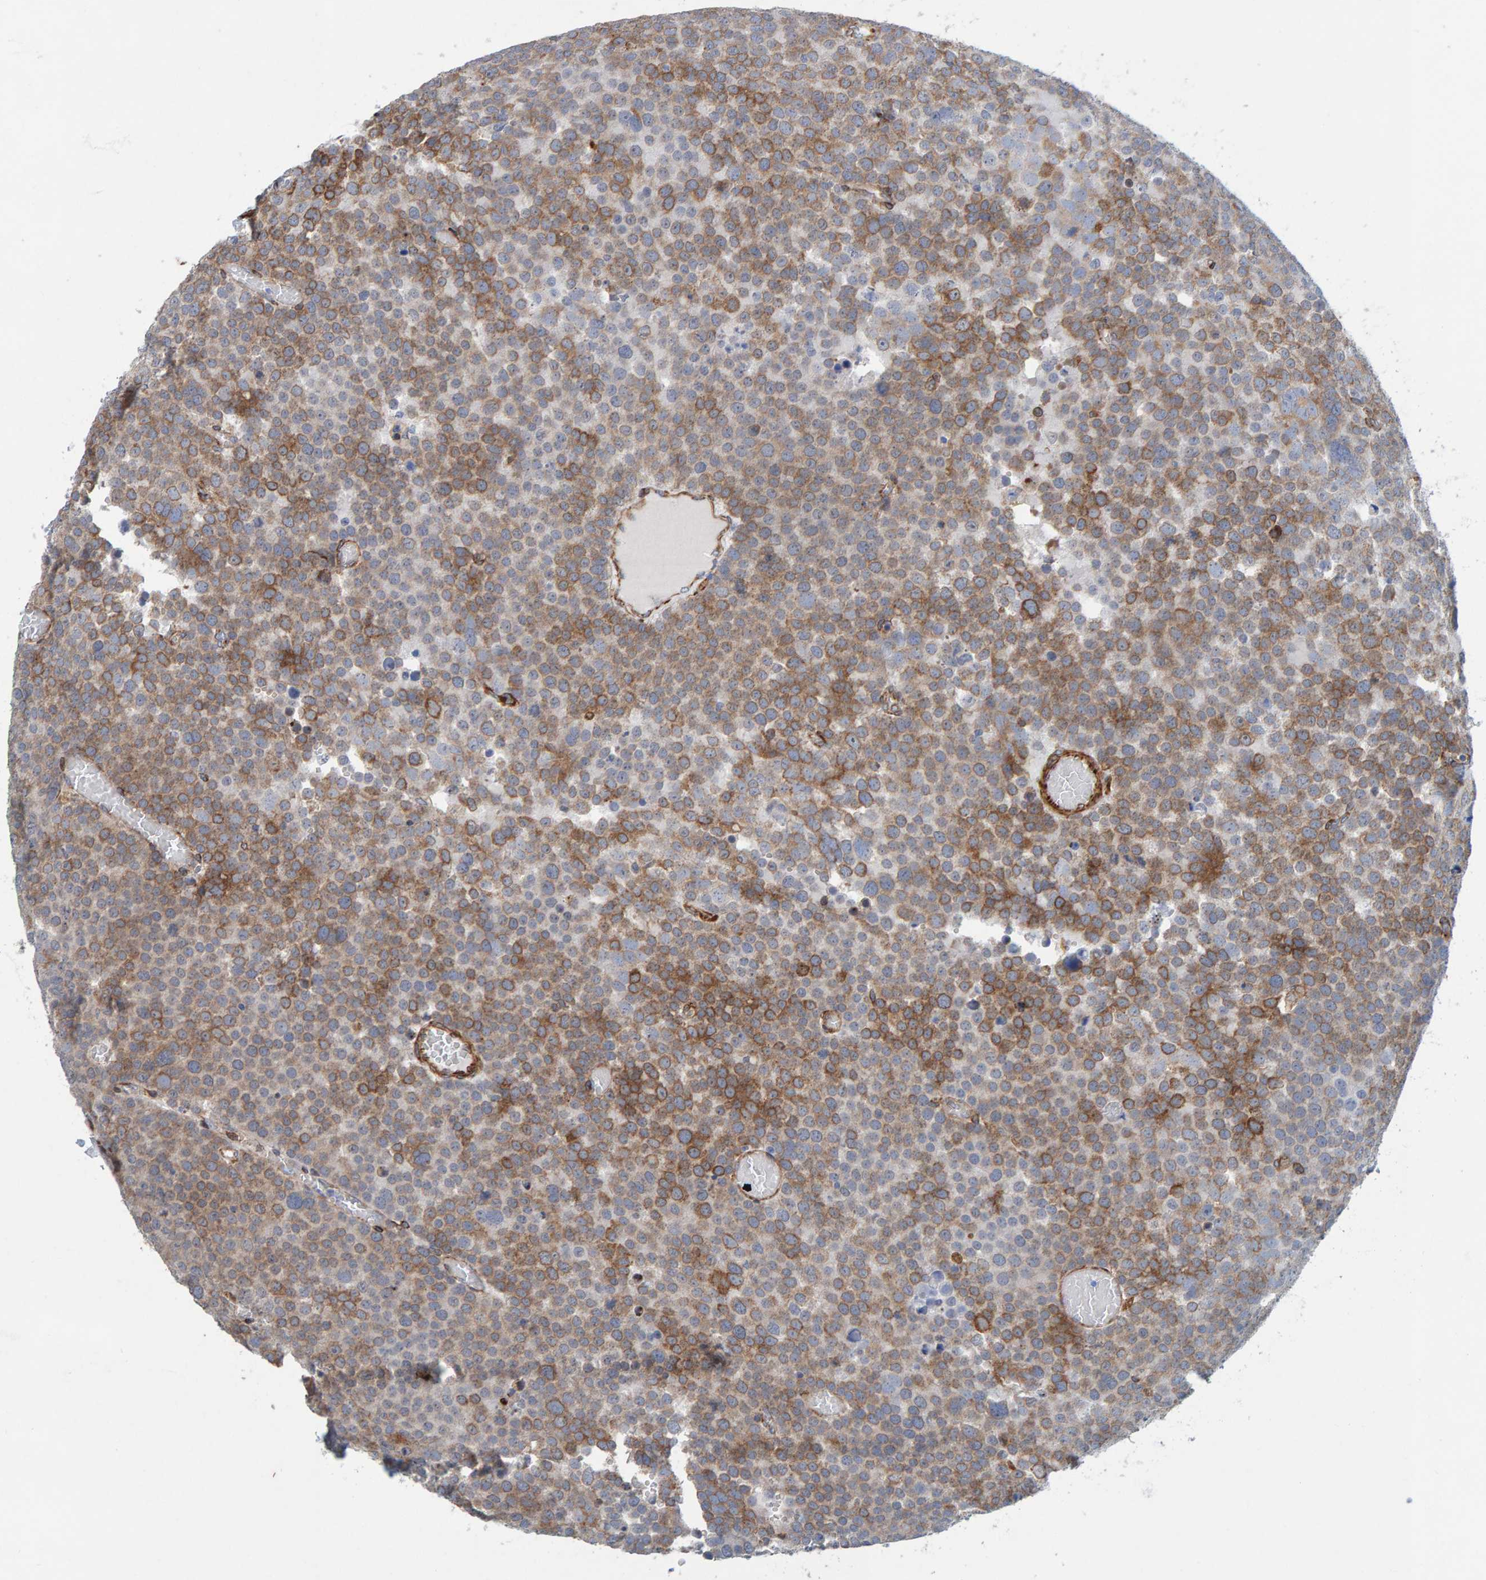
{"staining": {"intensity": "moderate", "quantity": ">75%", "location": "cytoplasmic/membranous"}, "tissue": "testis cancer", "cell_type": "Tumor cells", "image_type": "cancer", "snomed": [{"axis": "morphology", "description": "Seminoma, NOS"}, {"axis": "topography", "description": "Testis"}], "caption": "Protein expression analysis of human testis cancer reveals moderate cytoplasmic/membranous expression in about >75% of tumor cells.", "gene": "MMP16", "patient": {"sex": "male", "age": 71}}